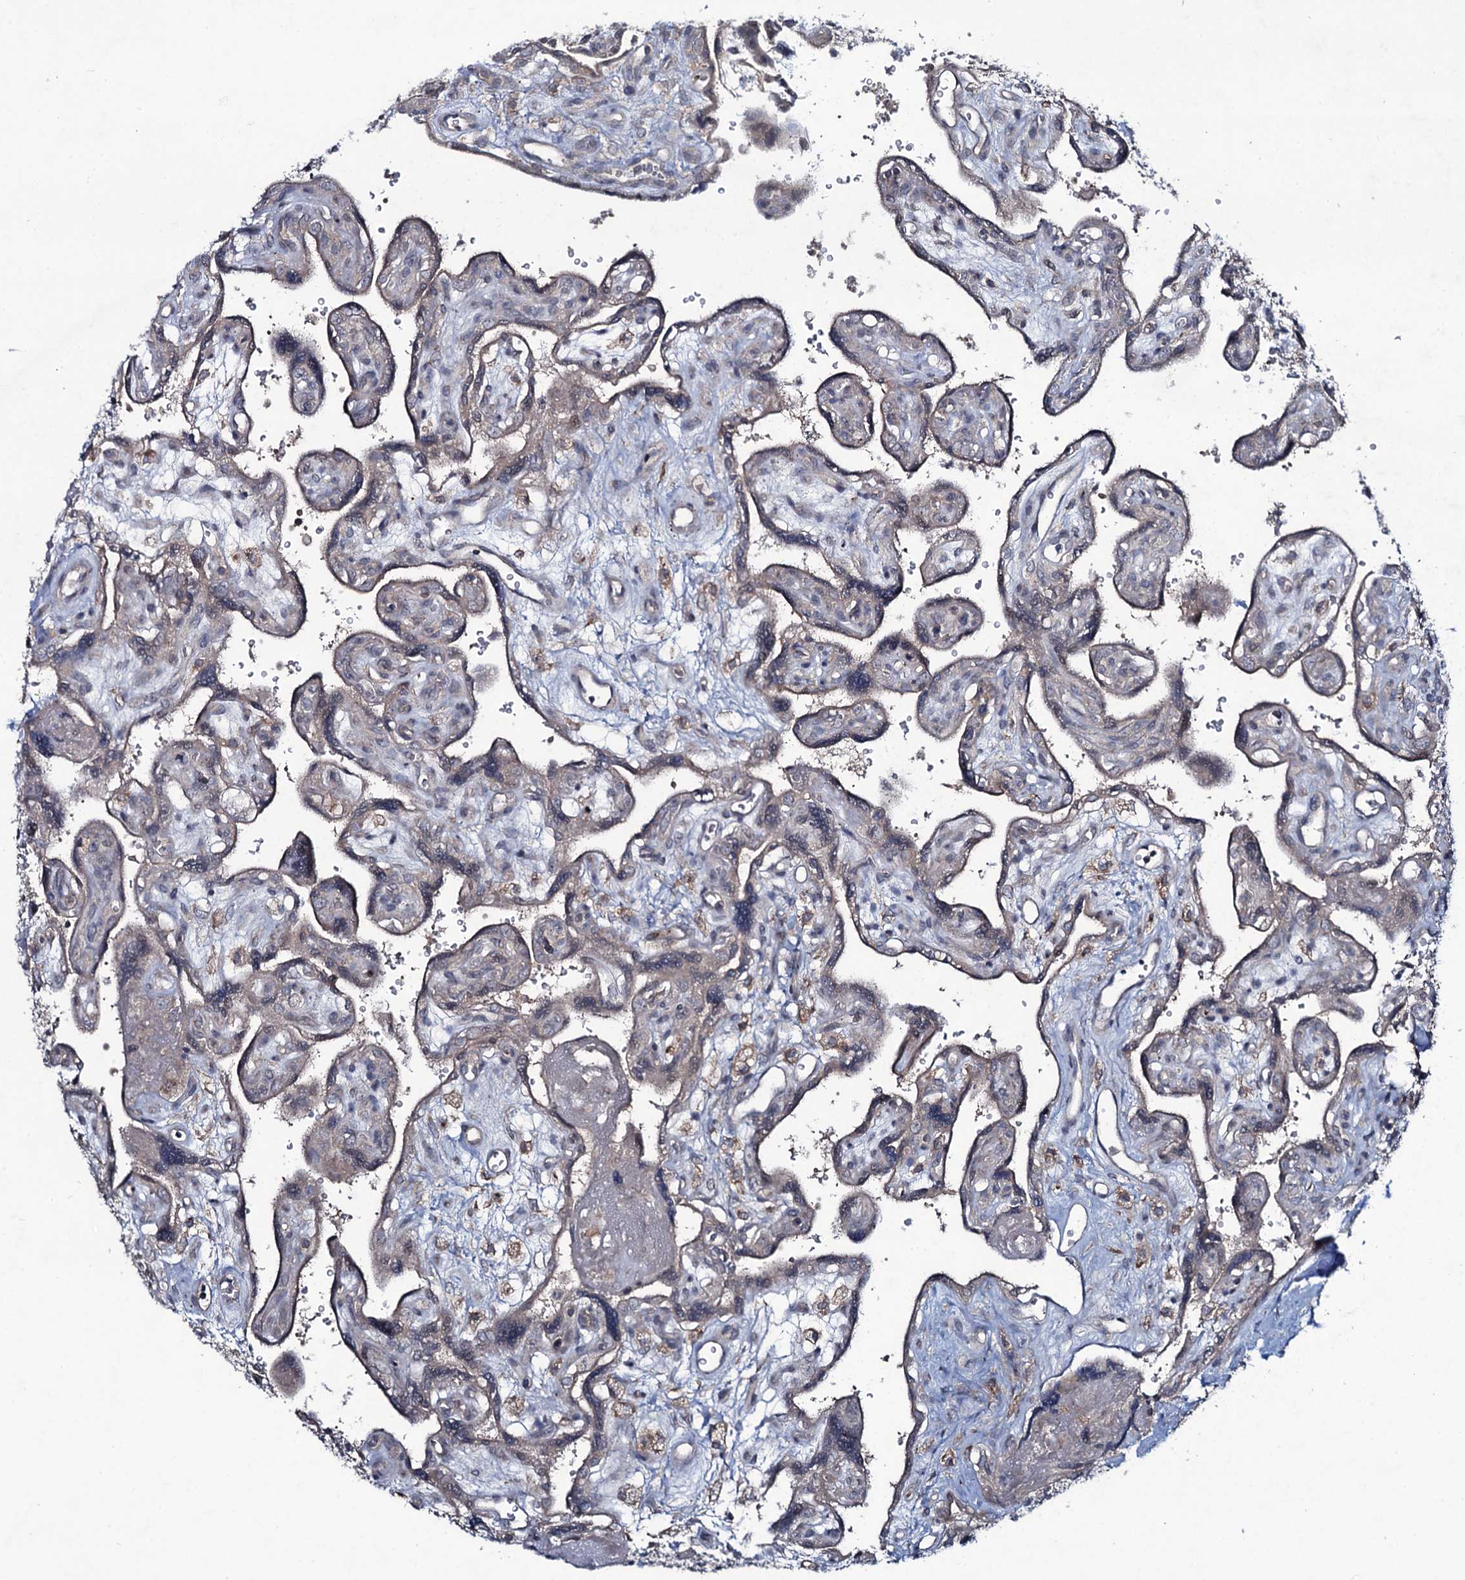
{"staining": {"intensity": "moderate", "quantity": ">75%", "location": "cytoplasmic/membranous"}, "tissue": "placenta", "cell_type": "Decidual cells", "image_type": "normal", "snomed": [{"axis": "morphology", "description": "Normal tissue, NOS"}, {"axis": "topography", "description": "Placenta"}], "caption": "Human placenta stained with a brown dye shows moderate cytoplasmic/membranous positive positivity in approximately >75% of decidual cells.", "gene": "SNAP23", "patient": {"sex": "female", "age": 39}}